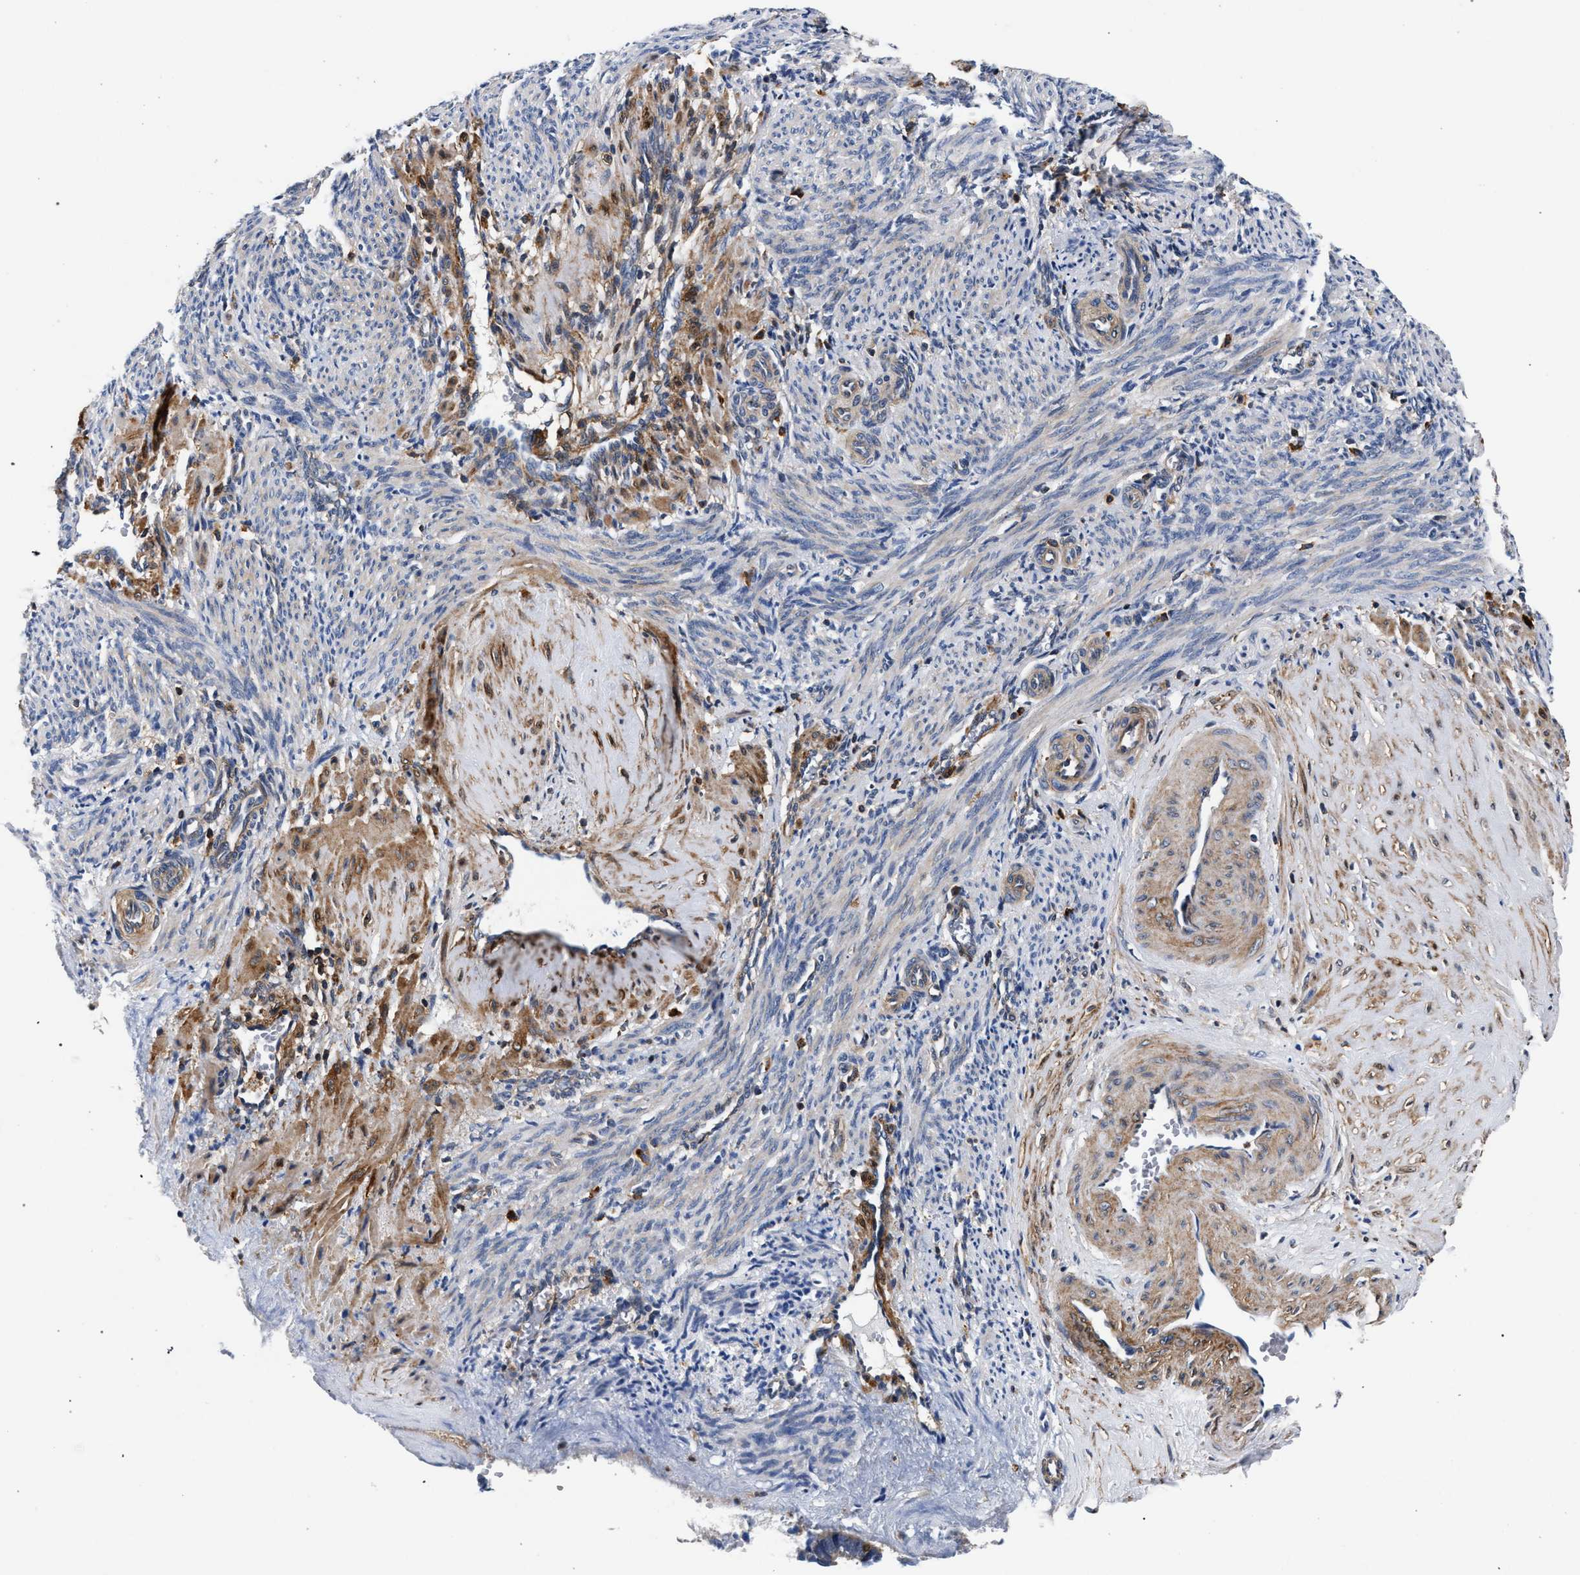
{"staining": {"intensity": "moderate", "quantity": "<25%", "location": "cytoplasmic/membranous"}, "tissue": "smooth muscle", "cell_type": "Smooth muscle cells", "image_type": "normal", "snomed": [{"axis": "morphology", "description": "Normal tissue, NOS"}, {"axis": "topography", "description": "Endometrium"}], "caption": "Immunohistochemical staining of unremarkable human smooth muscle reveals low levels of moderate cytoplasmic/membranous staining in about <25% of smooth muscle cells.", "gene": "LASP1", "patient": {"sex": "female", "age": 33}}